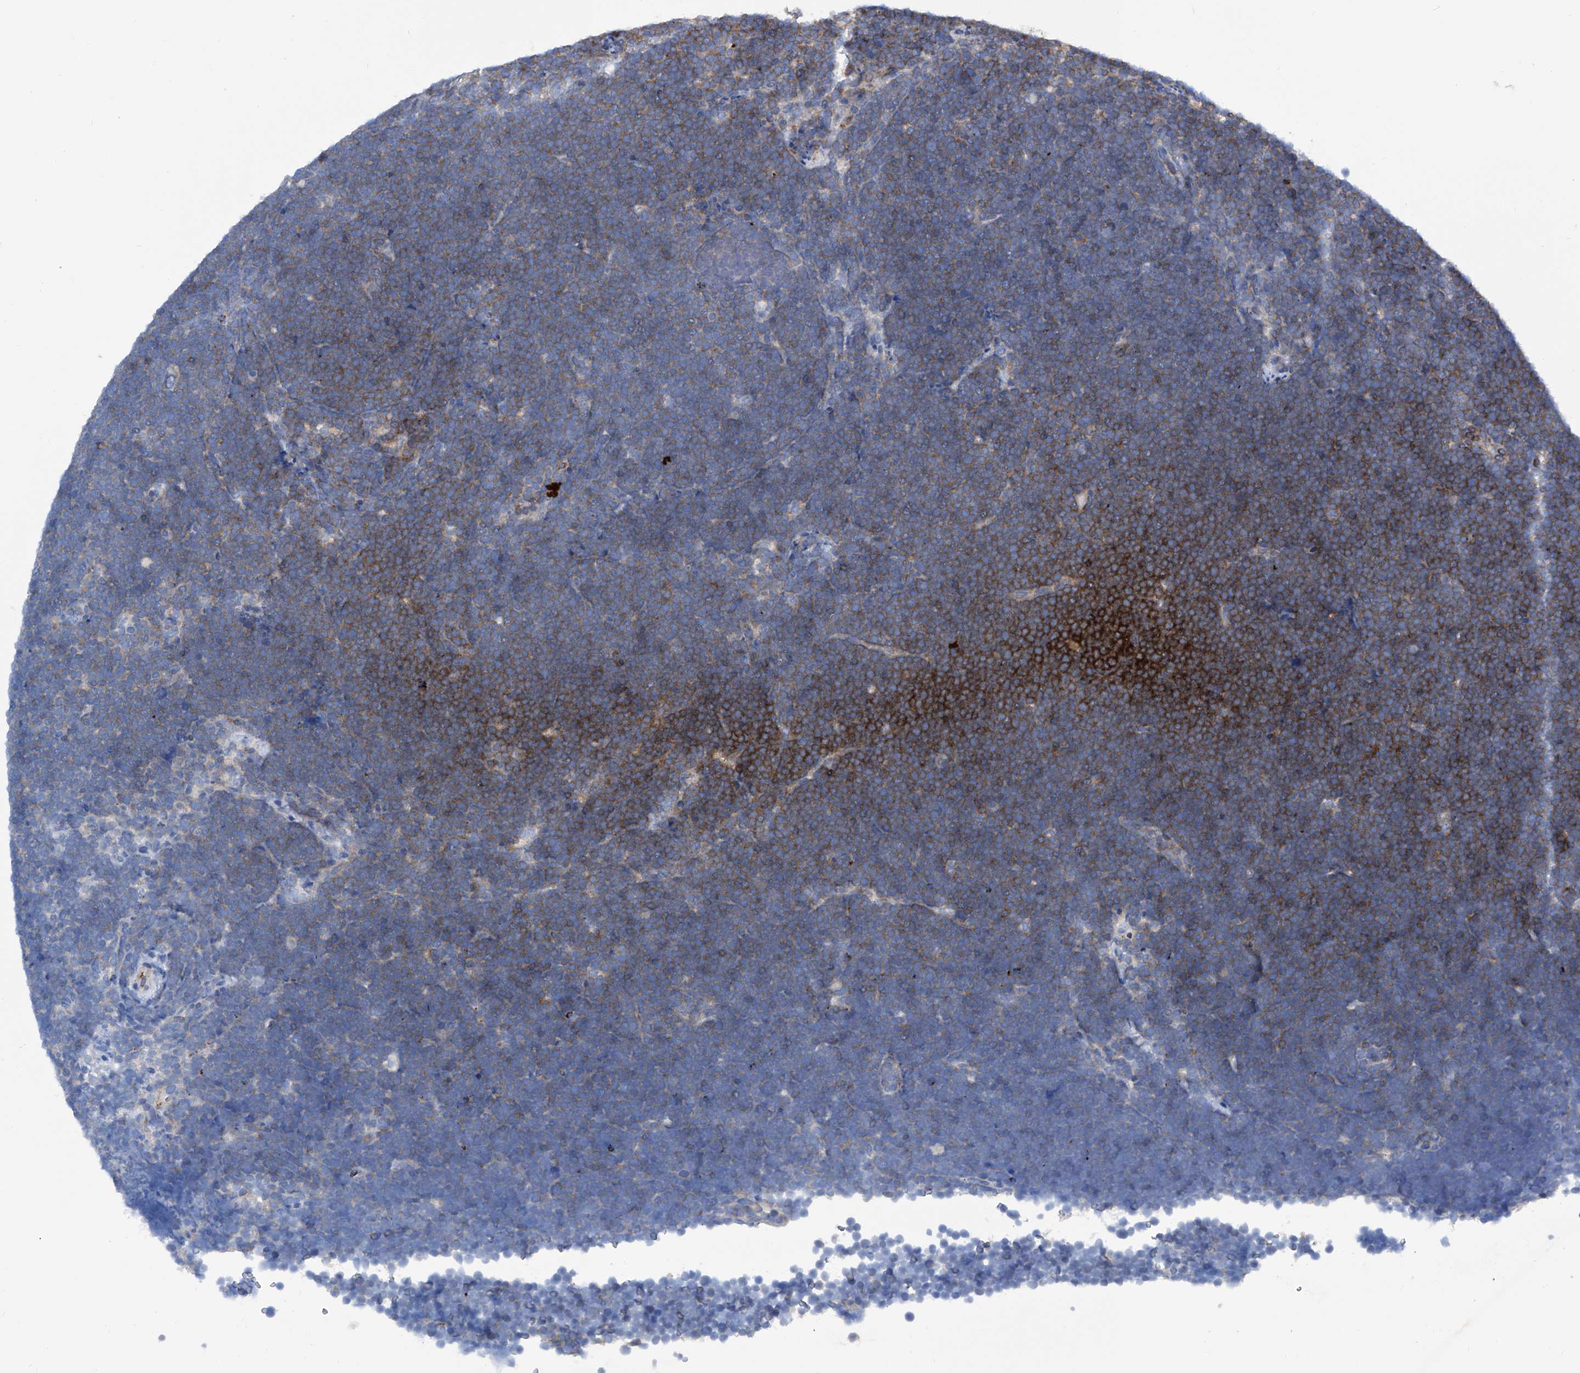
{"staining": {"intensity": "strong", "quantity": "<25%", "location": "cytoplasmic/membranous"}, "tissue": "lymphoma", "cell_type": "Tumor cells", "image_type": "cancer", "snomed": [{"axis": "morphology", "description": "Malignant lymphoma, non-Hodgkin's type, High grade"}, {"axis": "topography", "description": "Lymph node"}], "caption": "High-grade malignant lymphoma, non-Hodgkin's type stained with a brown dye reveals strong cytoplasmic/membranous positive expression in approximately <25% of tumor cells.", "gene": "ZNF484", "patient": {"sex": "male", "age": 13}}